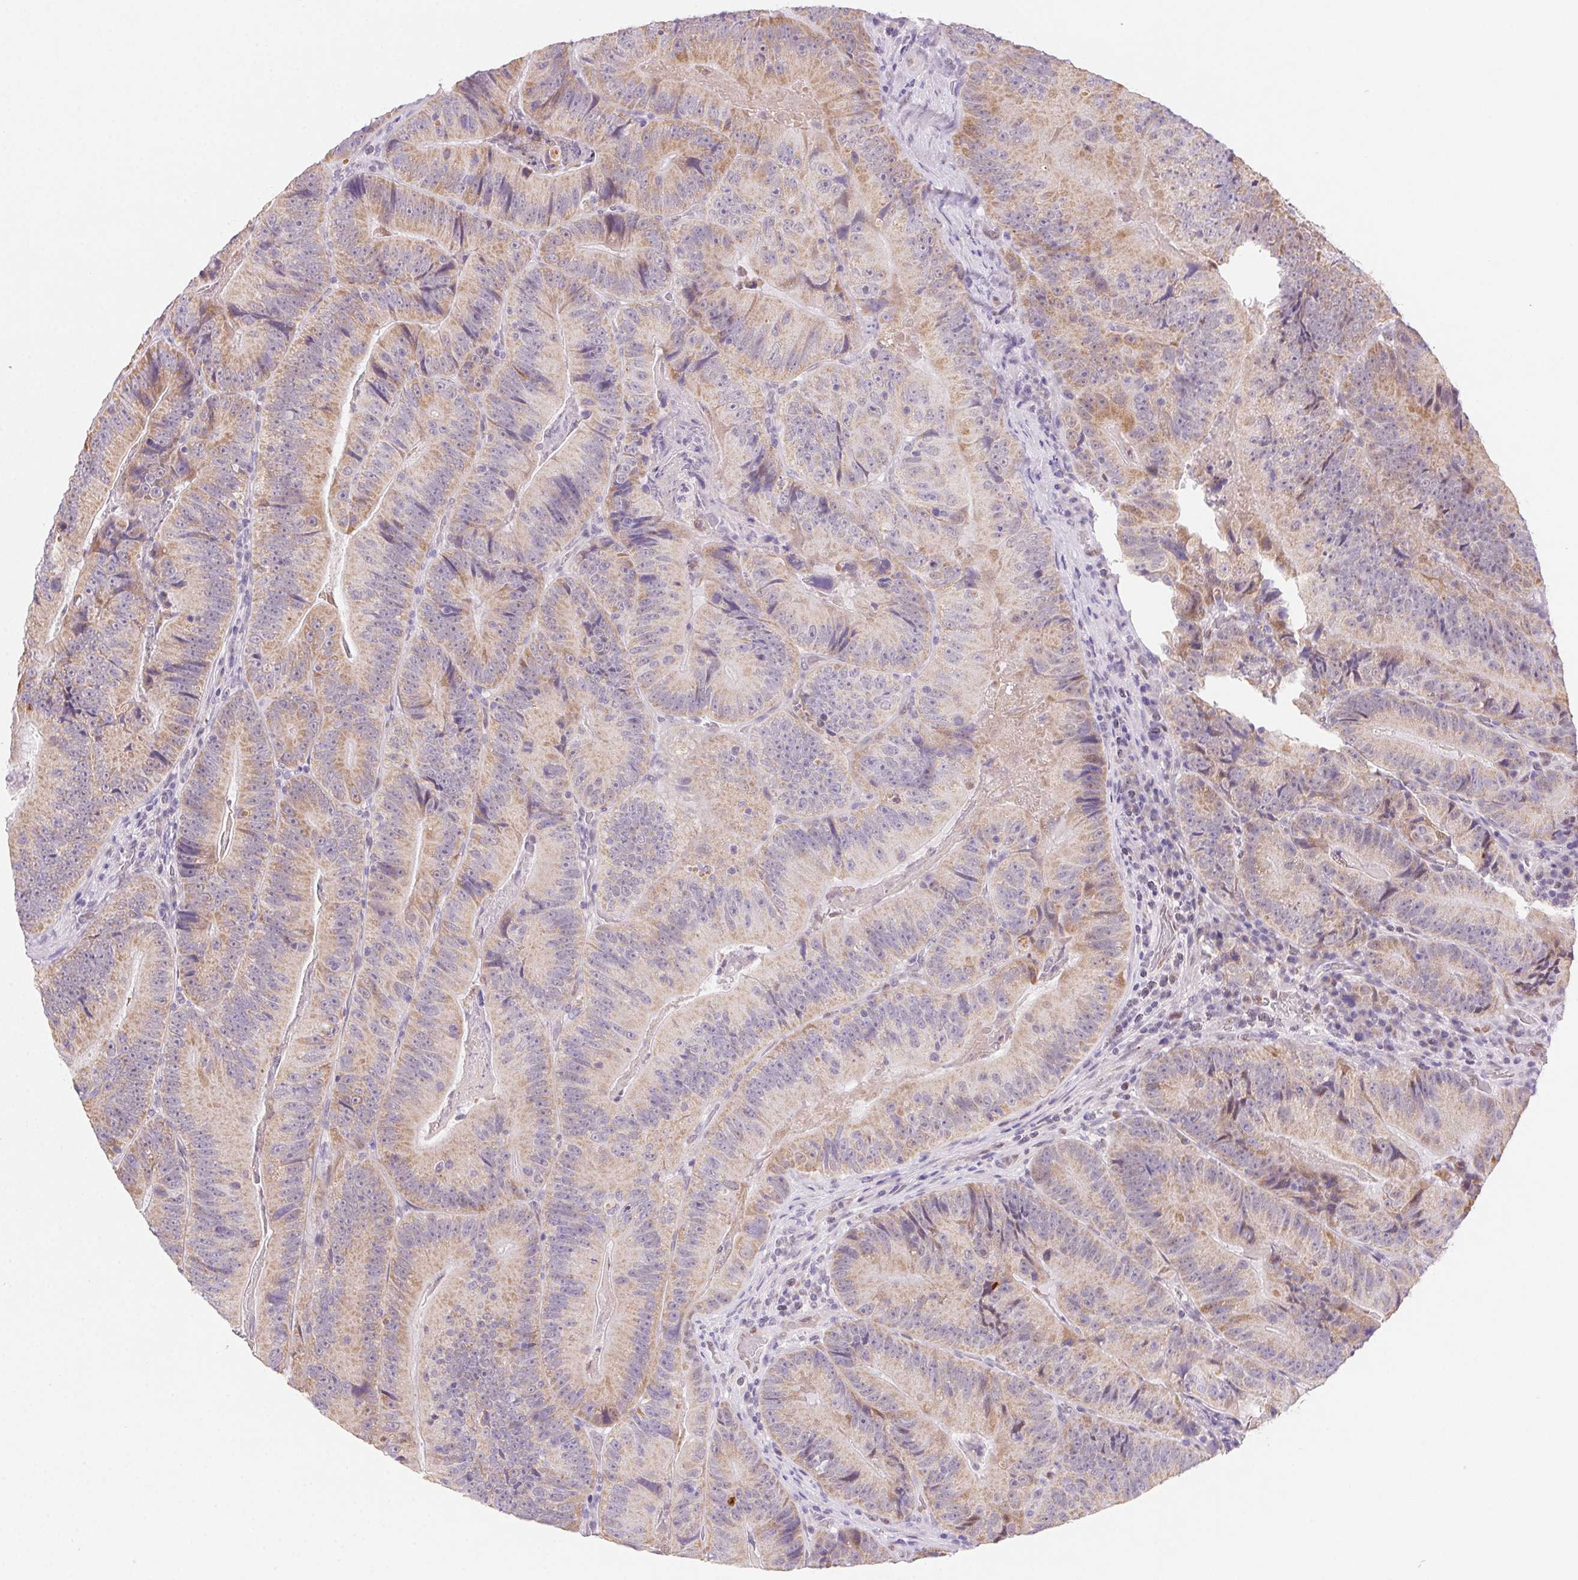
{"staining": {"intensity": "weak", "quantity": "25%-75%", "location": "cytoplasmic/membranous"}, "tissue": "colorectal cancer", "cell_type": "Tumor cells", "image_type": "cancer", "snomed": [{"axis": "morphology", "description": "Adenocarcinoma, NOS"}, {"axis": "topography", "description": "Colon"}], "caption": "High-power microscopy captured an immunohistochemistry (IHC) image of colorectal cancer, revealing weak cytoplasmic/membranous staining in about 25%-75% of tumor cells.", "gene": "DPPA5", "patient": {"sex": "female", "age": 86}}